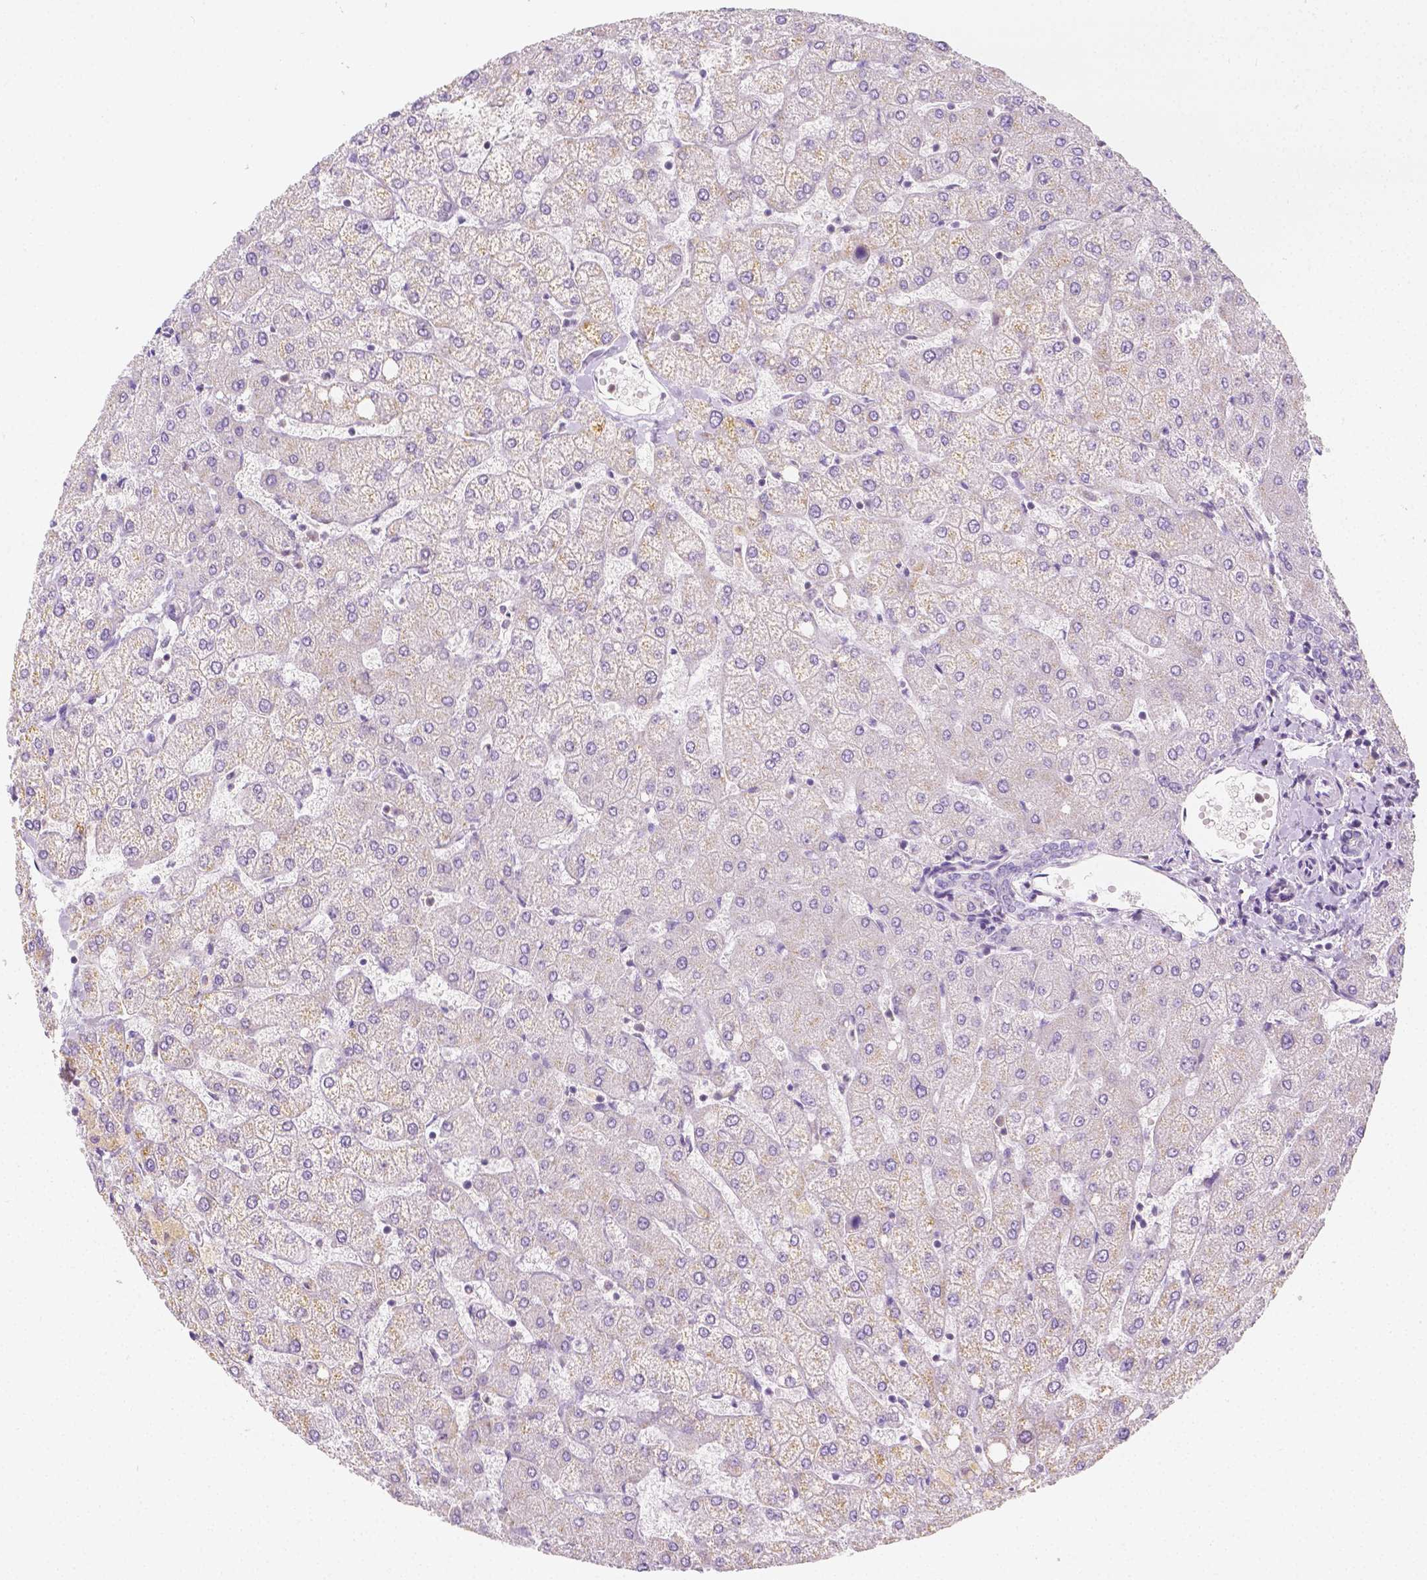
{"staining": {"intensity": "negative", "quantity": "none", "location": "none"}, "tissue": "liver", "cell_type": "Cholangiocytes", "image_type": "normal", "snomed": [{"axis": "morphology", "description": "Normal tissue, NOS"}, {"axis": "topography", "description": "Liver"}], "caption": "There is no significant positivity in cholangiocytes of liver. The staining was performed using DAB to visualize the protein expression in brown, while the nuclei were stained in blue with hematoxylin (Magnification: 20x).", "gene": "SGTB", "patient": {"sex": "female", "age": 54}}